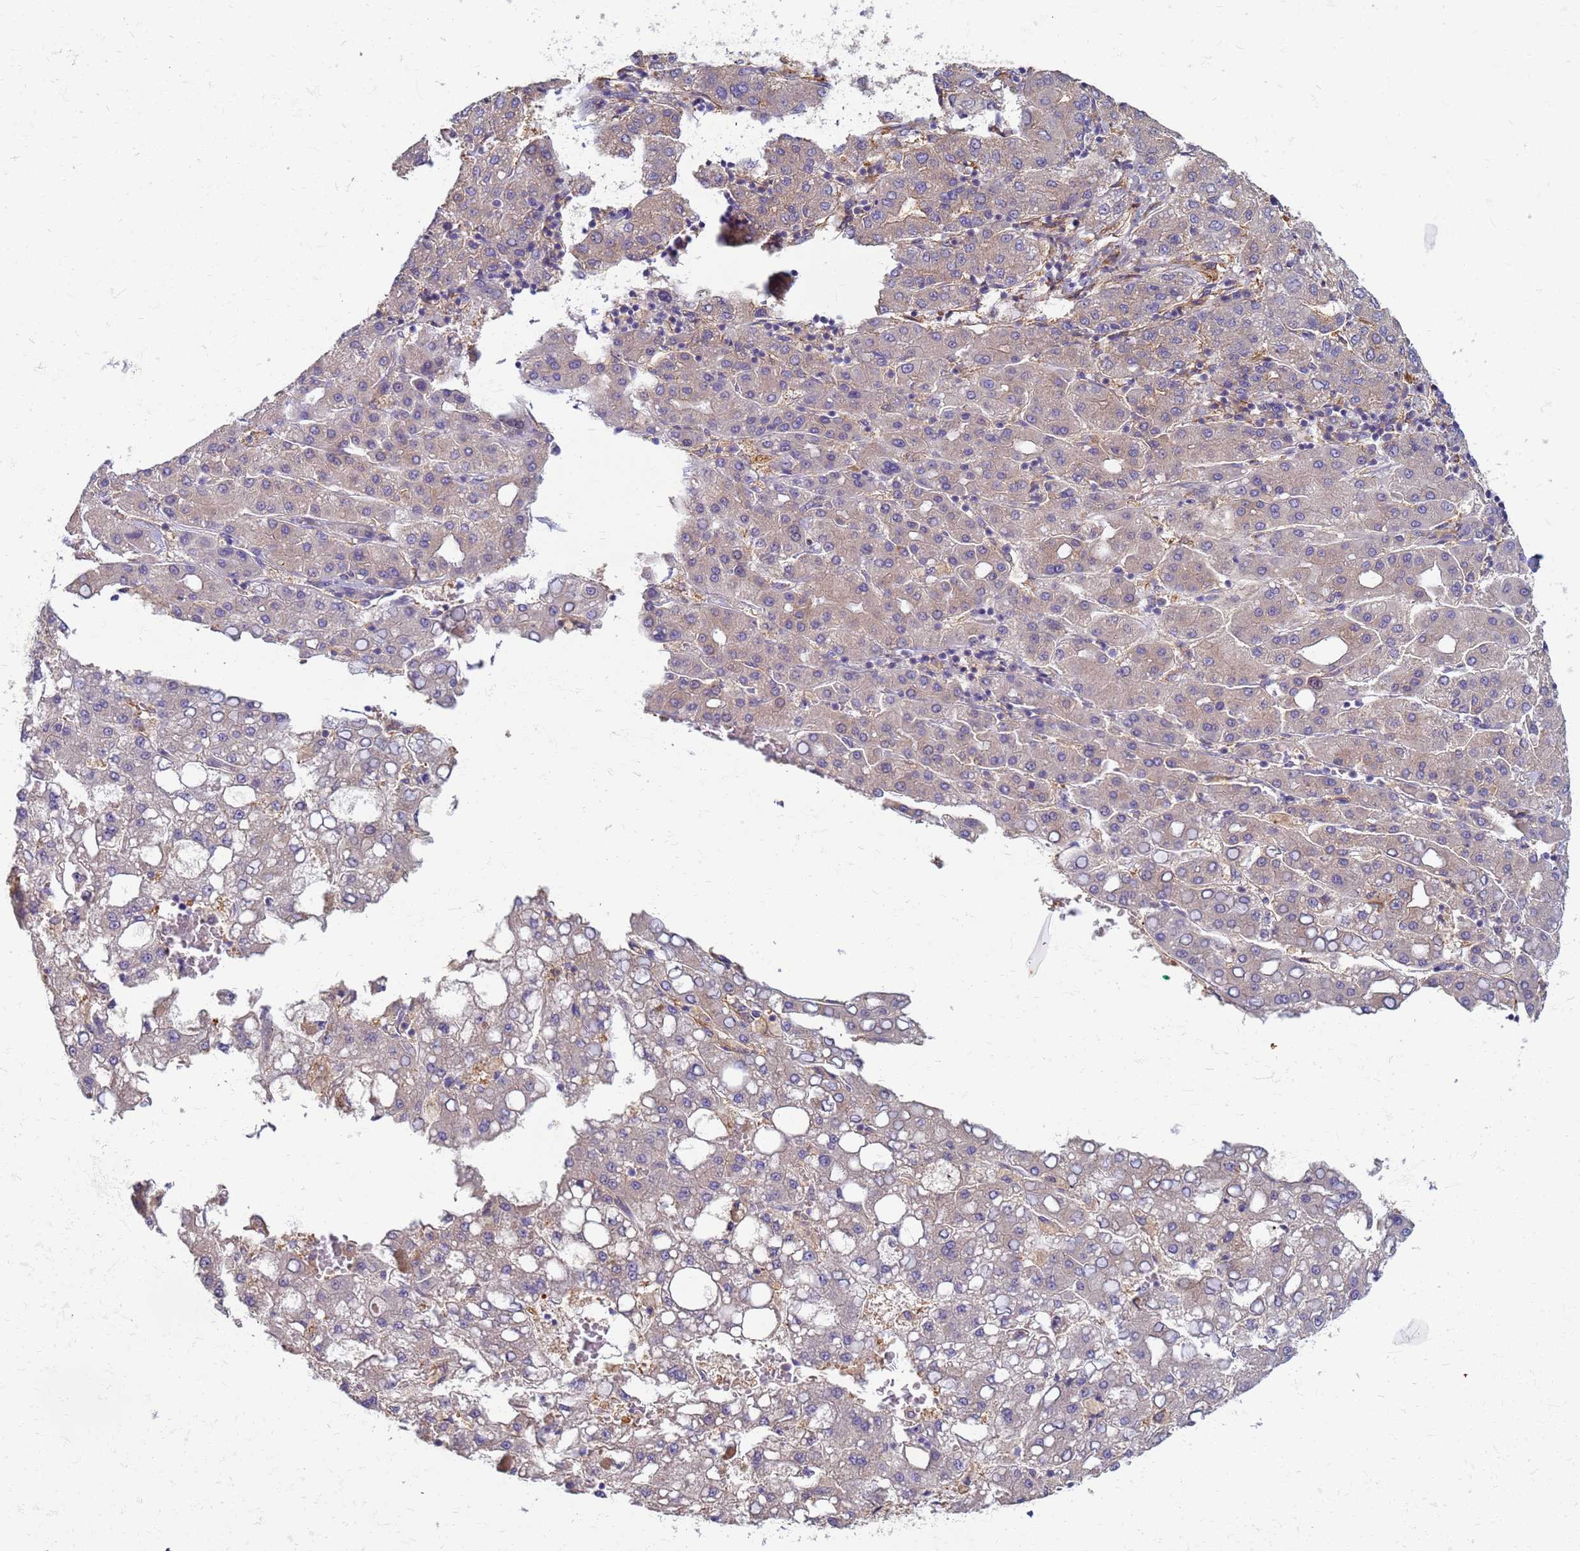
{"staining": {"intensity": "weak", "quantity": ">75%", "location": "cytoplasmic/membranous"}, "tissue": "liver cancer", "cell_type": "Tumor cells", "image_type": "cancer", "snomed": [{"axis": "morphology", "description": "Carcinoma, Hepatocellular, NOS"}, {"axis": "topography", "description": "Liver"}], "caption": "Immunohistochemistry (DAB) staining of human liver hepatocellular carcinoma displays weak cytoplasmic/membranous protein positivity in about >75% of tumor cells.", "gene": "EEA1", "patient": {"sex": "male", "age": 65}}